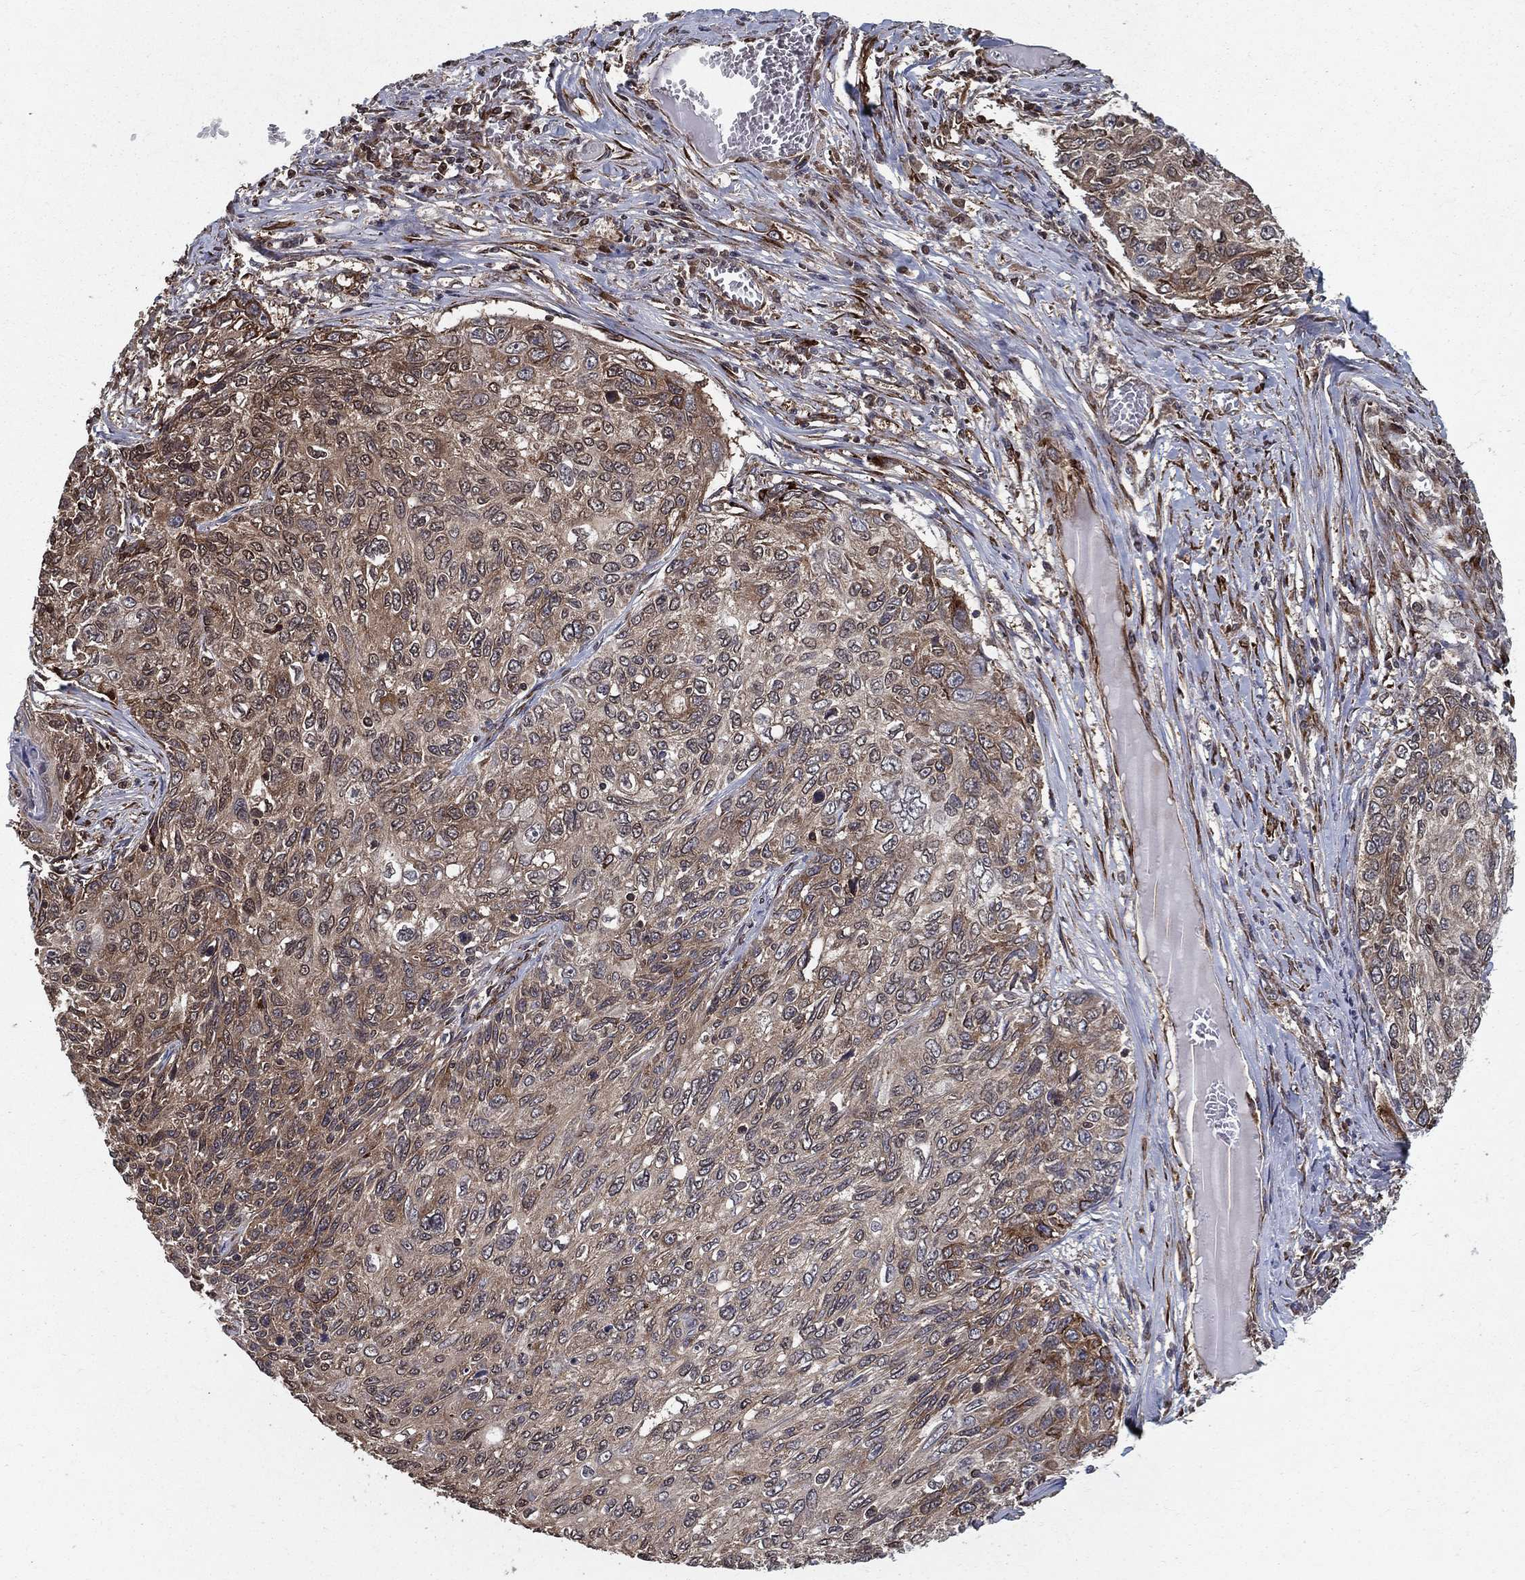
{"staining": {"intensity": "moderate", "quantity": "<25%", "location": "nuclear"}, "tissue": "skin cancer", "cell_type": "Tumor cells", "image_type": "cancer", "snomed": [{"axis": "morphology", "description": "Squamous cell carcinoma, NOS"}, {"axis": "topography", "description": "Skin"}], "caption": "Tumor cells exhibit moderate nuclear staining in about <25% of cells in skin squamous cell carcinoma.", "gene": "CERS2", "patient": {"sex": "male", "age": 92}}